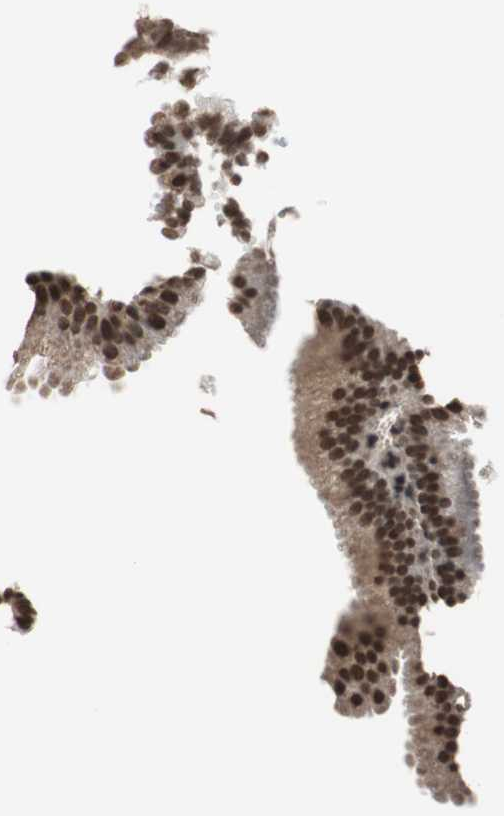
{"staining": {"intensity": "strong", "quantity": ">75%", "location": "cytoplasmic/membranous,nuclear"}, "tissue": "gallbladder", "cell_type": "Glandular cells", "image_type": "normal", "snomed": [{"axis": "morphology", "description": "Normal tissue, NOS"}, {"axis": "topography", "description": "Gallbladder"}], "caption": "This micrograph shows IHC staining of benign gallbladder, with high strong cytoplasmic/membranous,nuclear staining in approximately >75% of glandular cells.", "gene": "REST", "patient": {"sex": "female", "age": 24}}